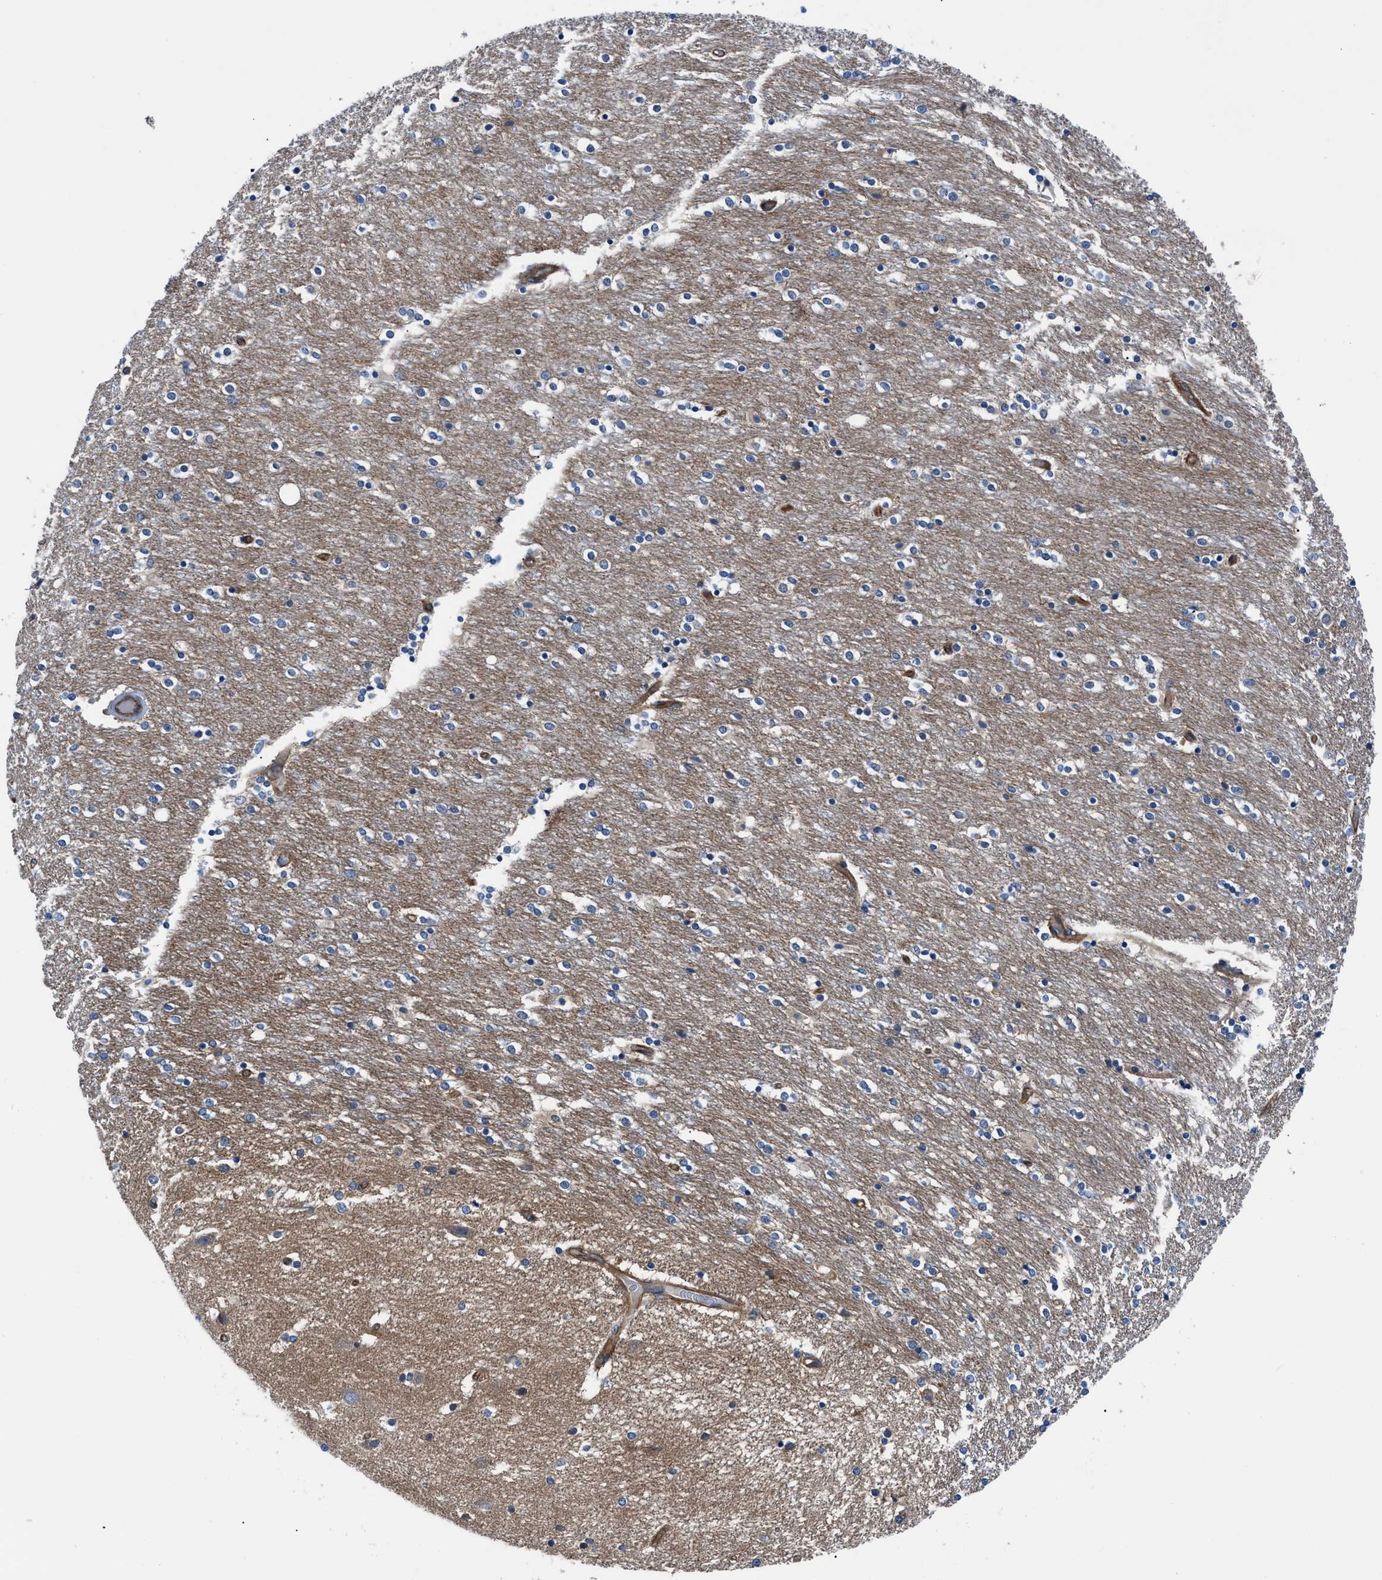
{"staining": {"intensity": "weak", "quantity": "<25%", "location": "cytoplasmic/membranous"}, "tissue": "caudate", "cell_type": "Glial cells", "image_type": "normal", "snomed": [{"axis": "morphology", "description": "Normal tissue, NOS"}, {"axis": "topography", "description": "Lateral ventricle wall"}], "caption": "Human caudate stained for a protein using IHC demonstrates no staining in glial cells.", "gene": "TRIP4", "patient": {"sex": "female", "age": 54}}